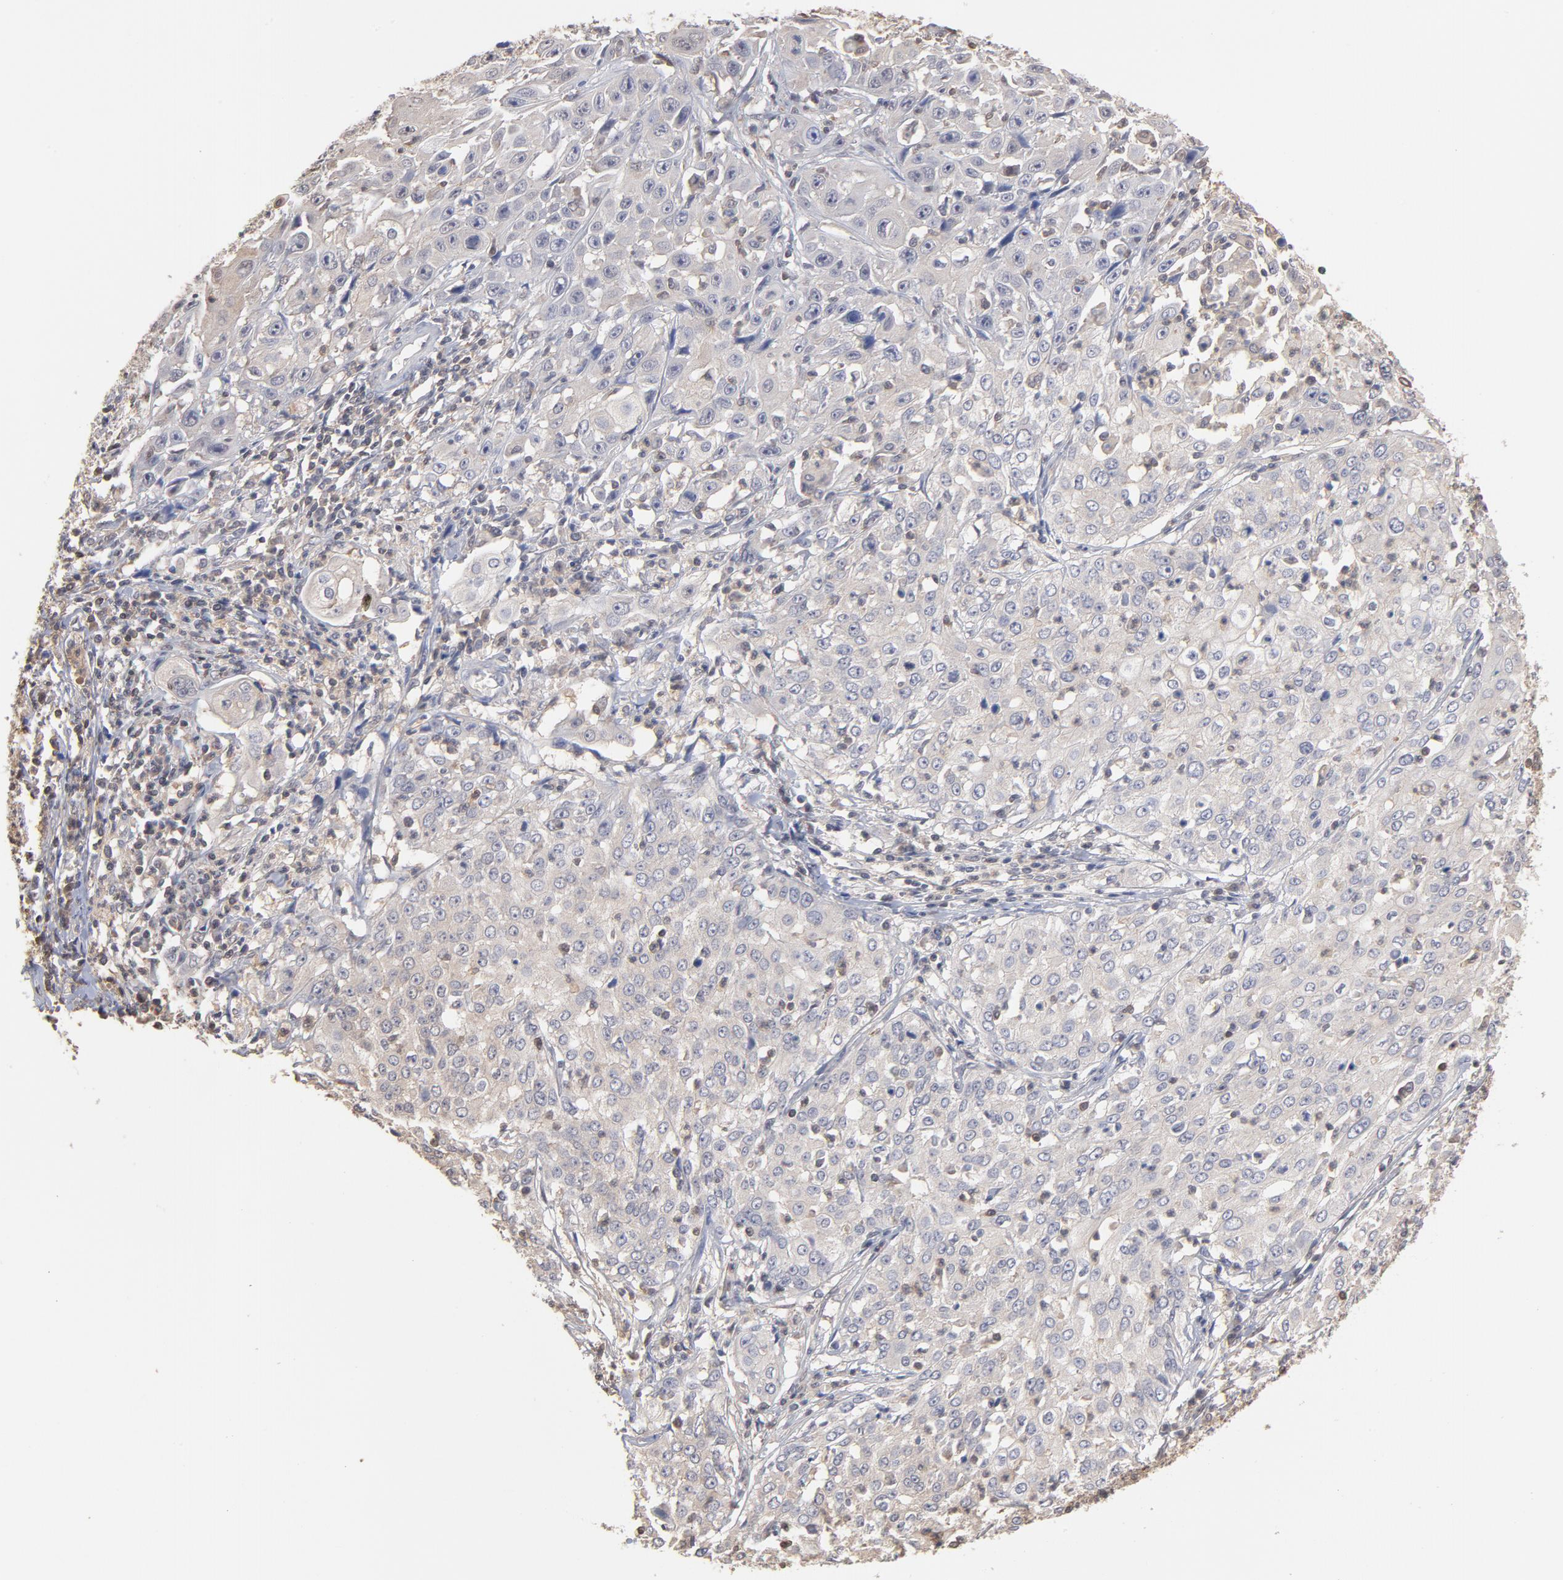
{"staining": {"intensity": "weak", "quantity": "<25%", "location": "cytoplasmic/membranous"}, "tissue": "cervical cancer", "cell_type": "Tumor cells", "image_type": "cancer", "snomed": [{"axis": "morphology", "description": "Squamous cell carcinoma, NOS"}, {"axis": "topography", "description": "Cervix"}], "caption": "Immunohistochemistry histopathology image of neoplastic tissue: human cervical squamous cell carcinoma stained with DAB shows no significant protein positivity in tumor cells.", "gene": "MAP2K2", "patient": {"sex": "female", "age": 39}}